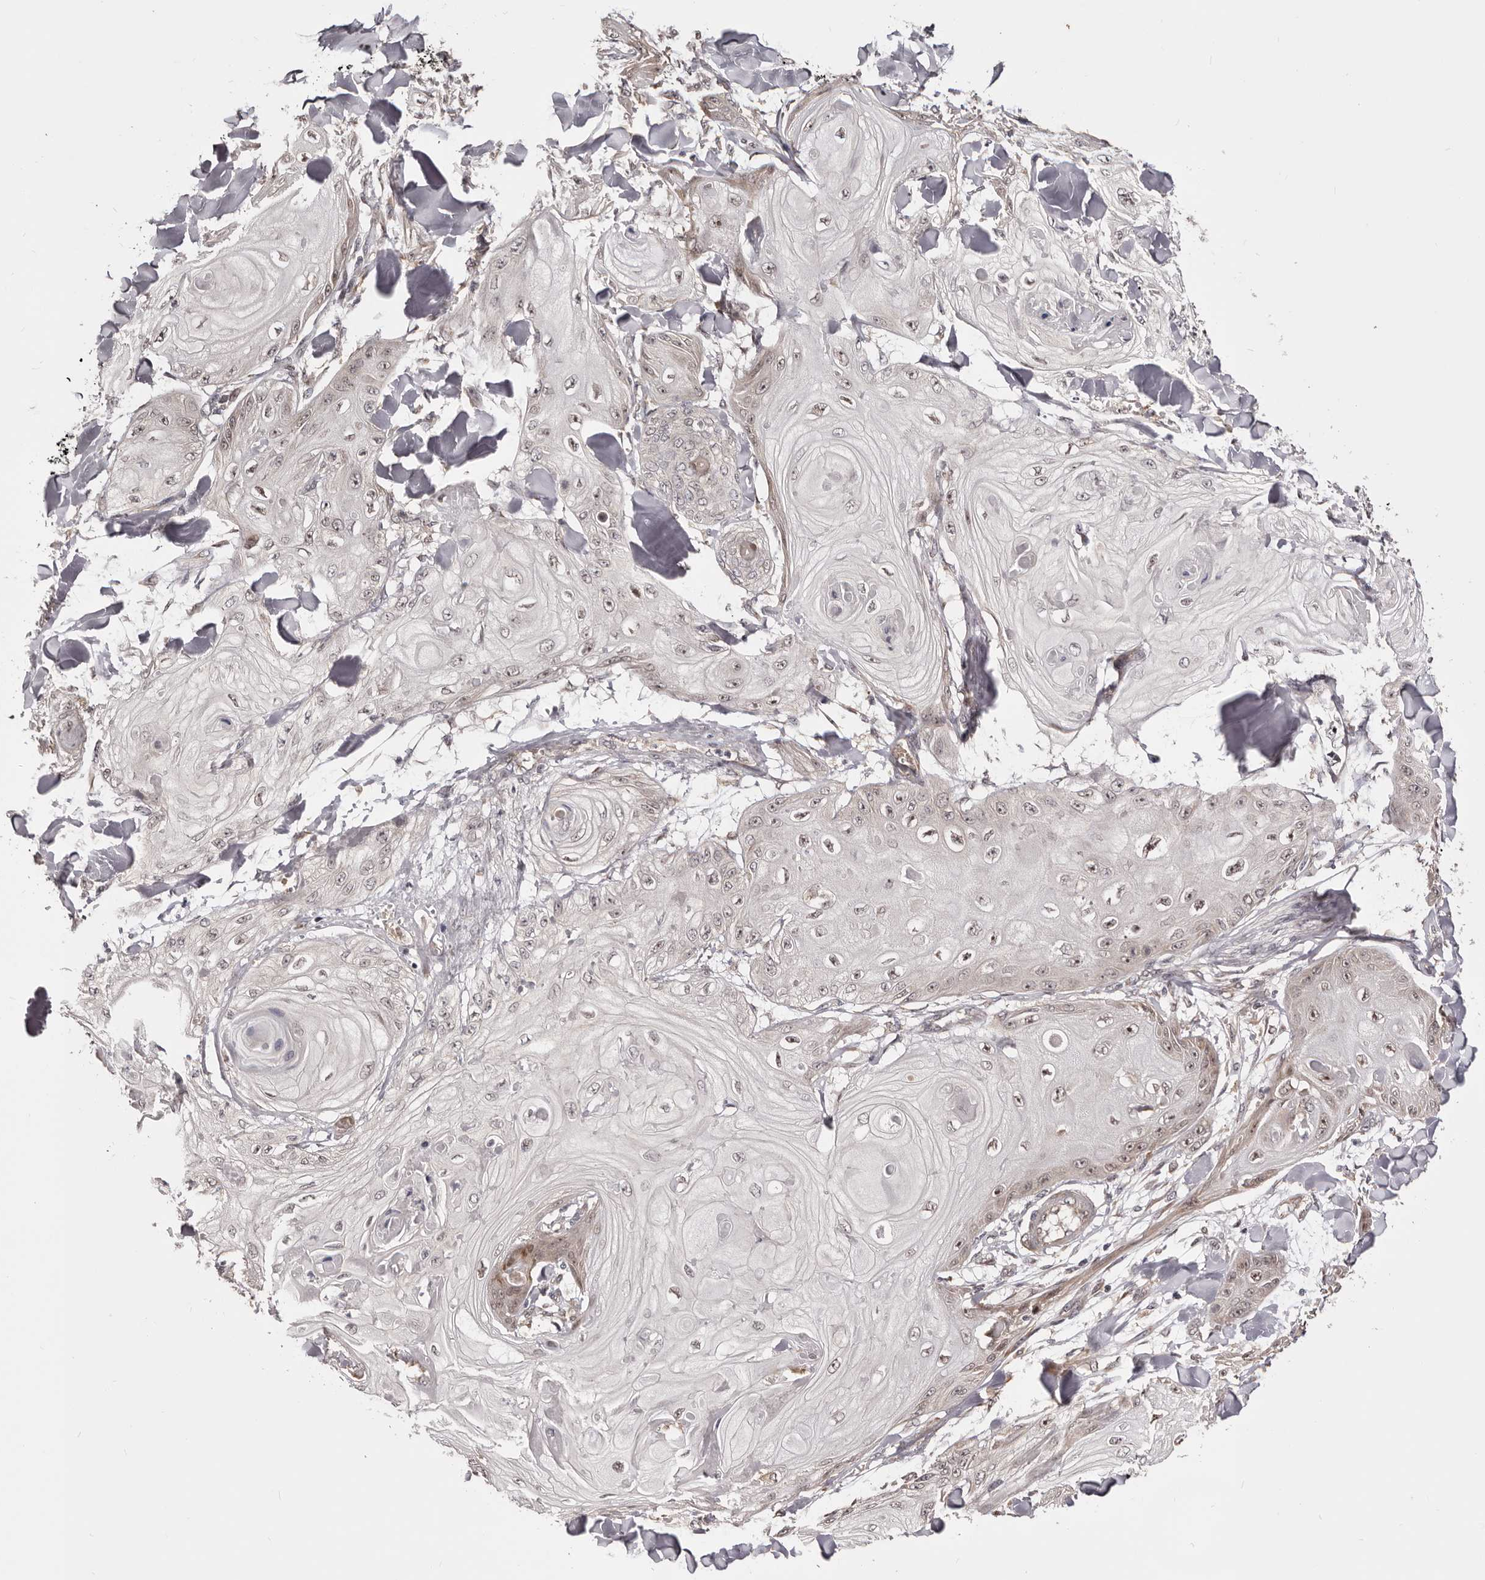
{"staining": {"intensity": "moderate", "quantity": "25%-75%", "location": "nuclear"}, "tissue": "skin cancer", "cell_type": "Tumor cells", "image_type": "cancer", "snomed": [{"axis": "morphology", "description": "Squamous cell carcinoma, NOS"}, {"axis": "topography", "description": "Skin"}], "caption": "Skin cancer was stained to show a protein in brown. There is medium levels of moderate nuclear expression in about 25%-75% of tumor cells. The staining is performed using DAB (3,3'-diaminobenzidine) brown chromogen to label protein expression. The nuclei are counter-stained blue using hematoxylin.", "gene": "NOL12", "patient": {"sex": "male", "age": 74}}